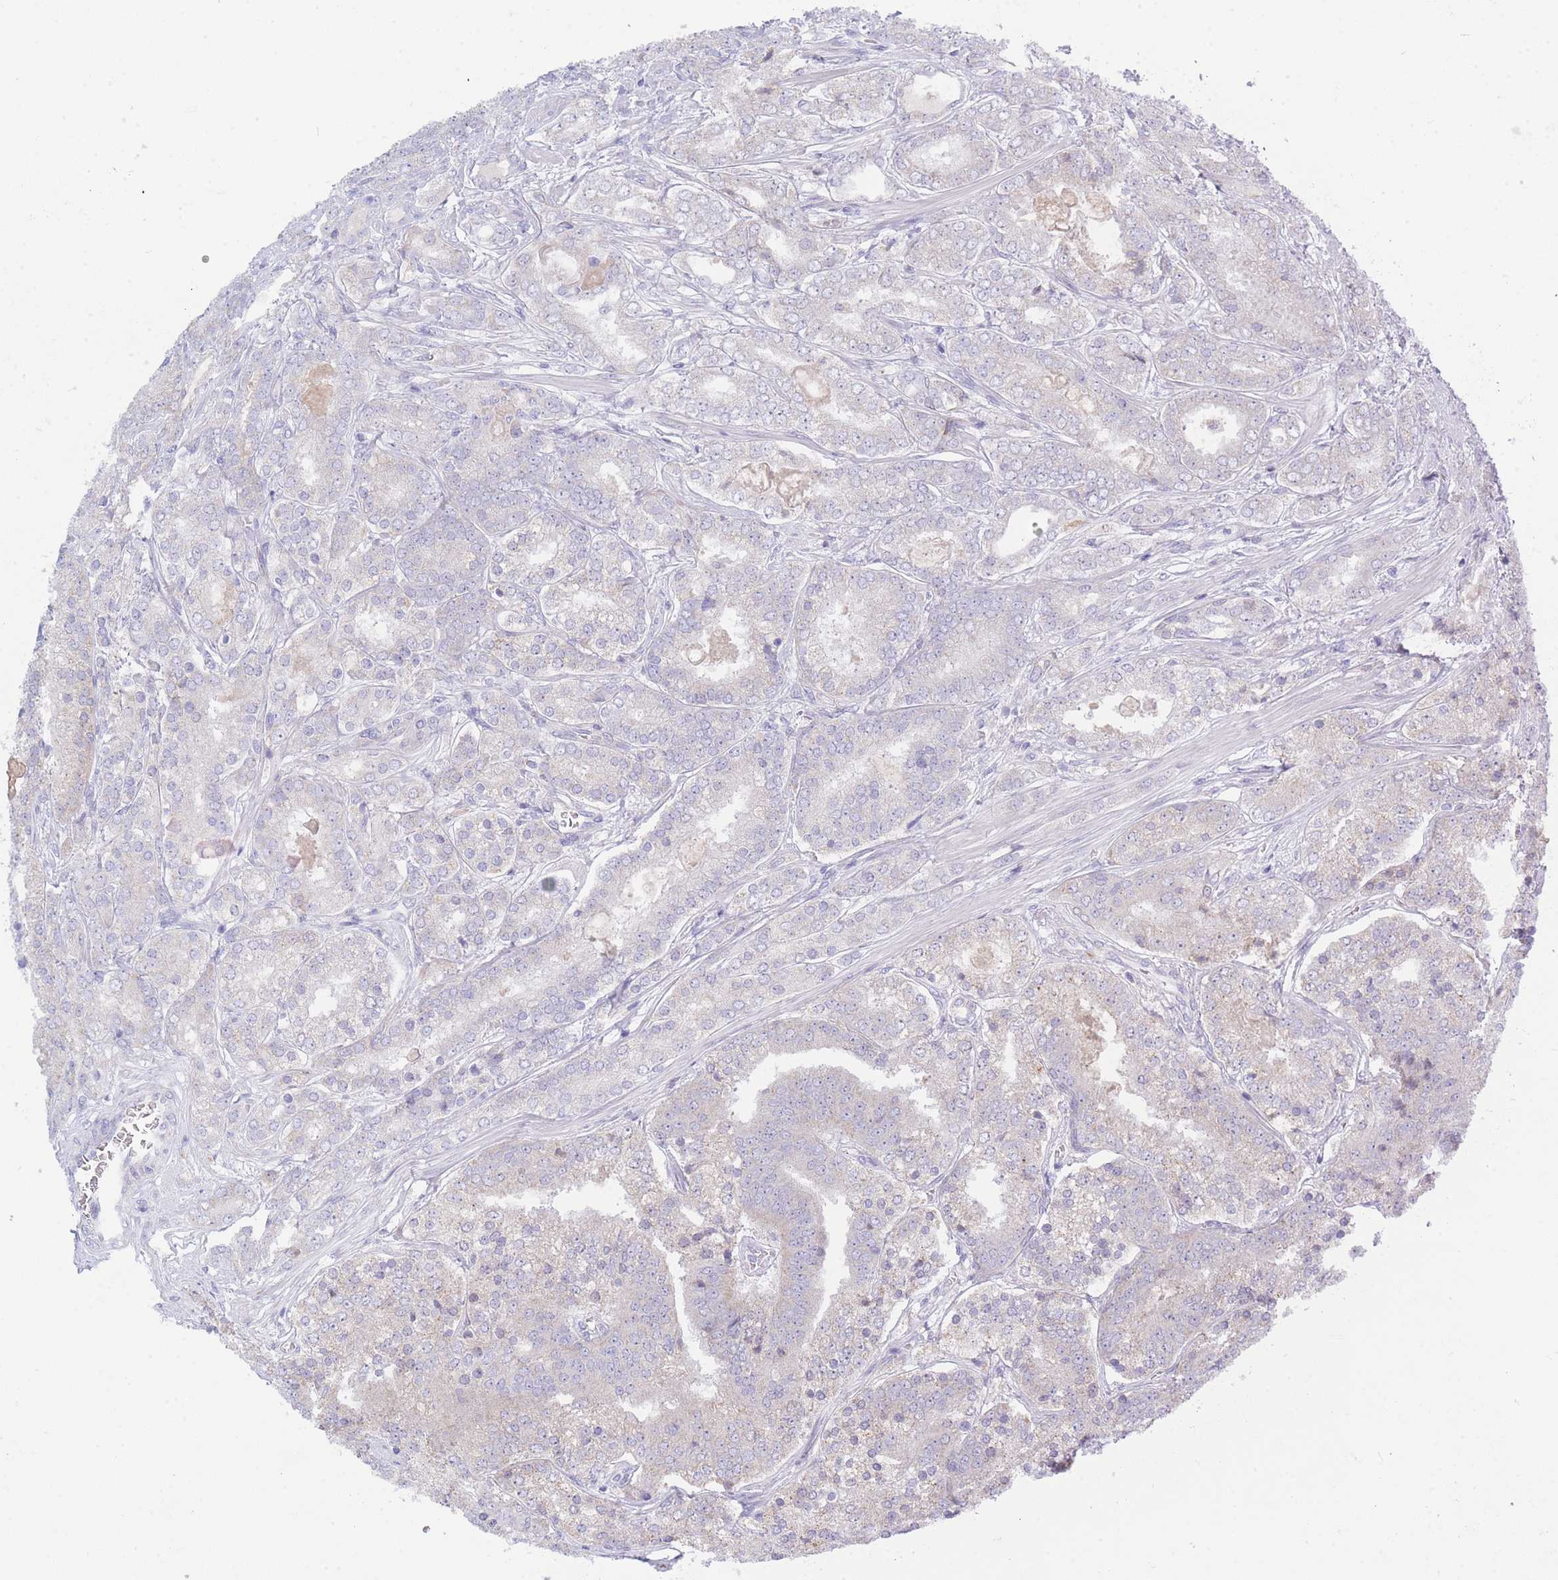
{"staining": {"intensity": "weak", "quantity": ">75%", "location": "cytoplasmic/membranous"}, "tissue": "prostate cancer", "cell_type": "Tumor cells", "image_type": "cancer", "snomed": [{"axis": "morphology", "description": "Adenocarcinoma, High grade"}, {"axis": "topography", "description": "Prostate"}], "caption": "A high-resolution histopathology image shows immunohistochemistry (IHC) staining of high-grade adenocarcinoma (prostate), which shows weak cytoplasmic/membranous positivity in about >75% of tumor cells. Immunohistochemistry (ihc) stains the protein in brown and the nuclei are stained blue.", "gene": "NANP", "patient": {"sex": "male", "age": 63}}